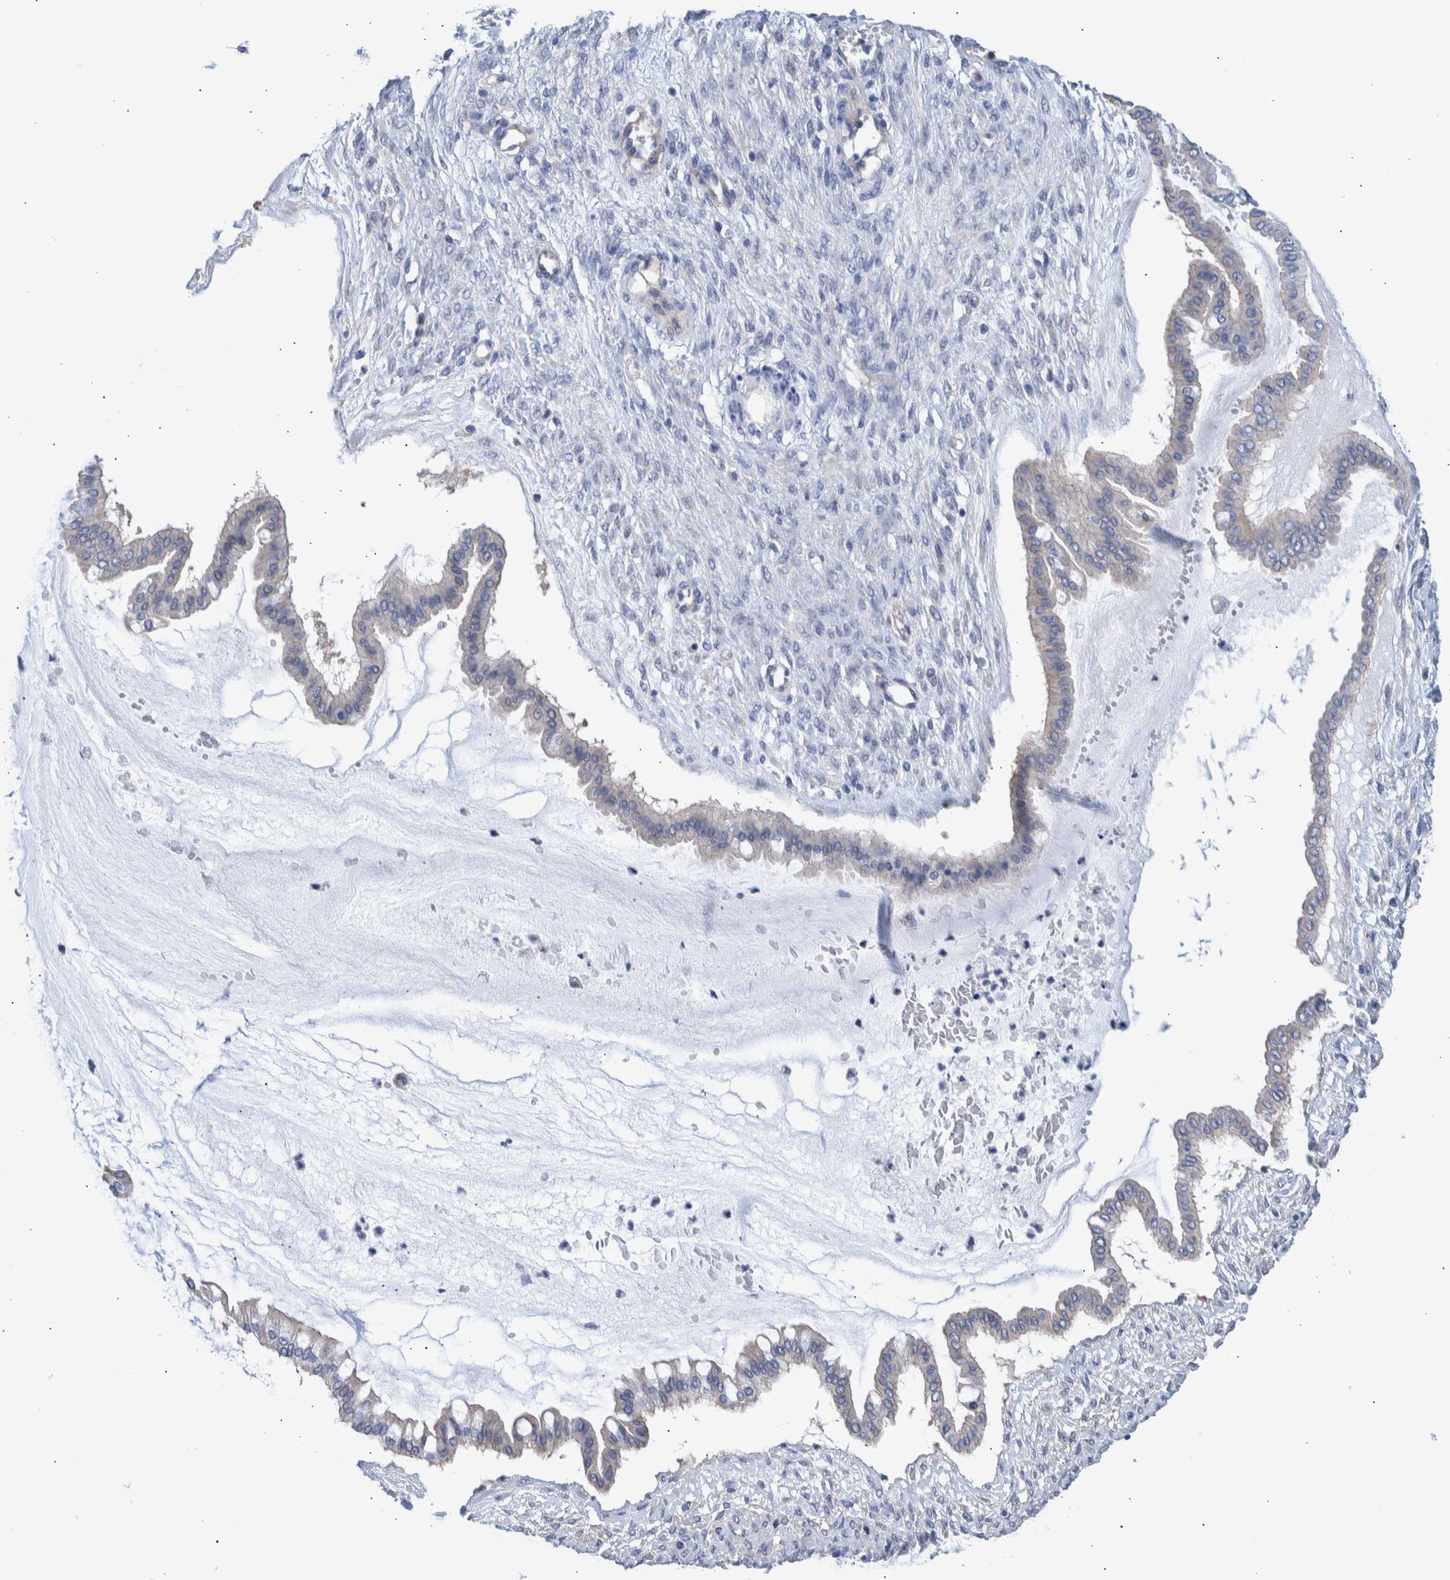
{"staining": {"intensity": "negative", "quantity": "none", "location": "none"}, "tissue": "ovarian cancer", "cell_type": "Tumor cells", "image_type": "cancer", "snomed": [{"axis": "morphology", "description": "Cystadenocarcinoma, mucinous, NOS"}, {"axis": "topography", "description": "Ovary"}], "caption": "A high-resolution photomicrograph shows immunohistochemistry (IHC) staining of ovarian cancer, which exhibits no significant staining in tumor cells. (DAB (3,3'-diaminobenzidine) immunohistochemistry visualized using brightfield microscopy, high magnification).", "gene": "PPP3CC", "patient": {"sex": "female", "age": 73}}